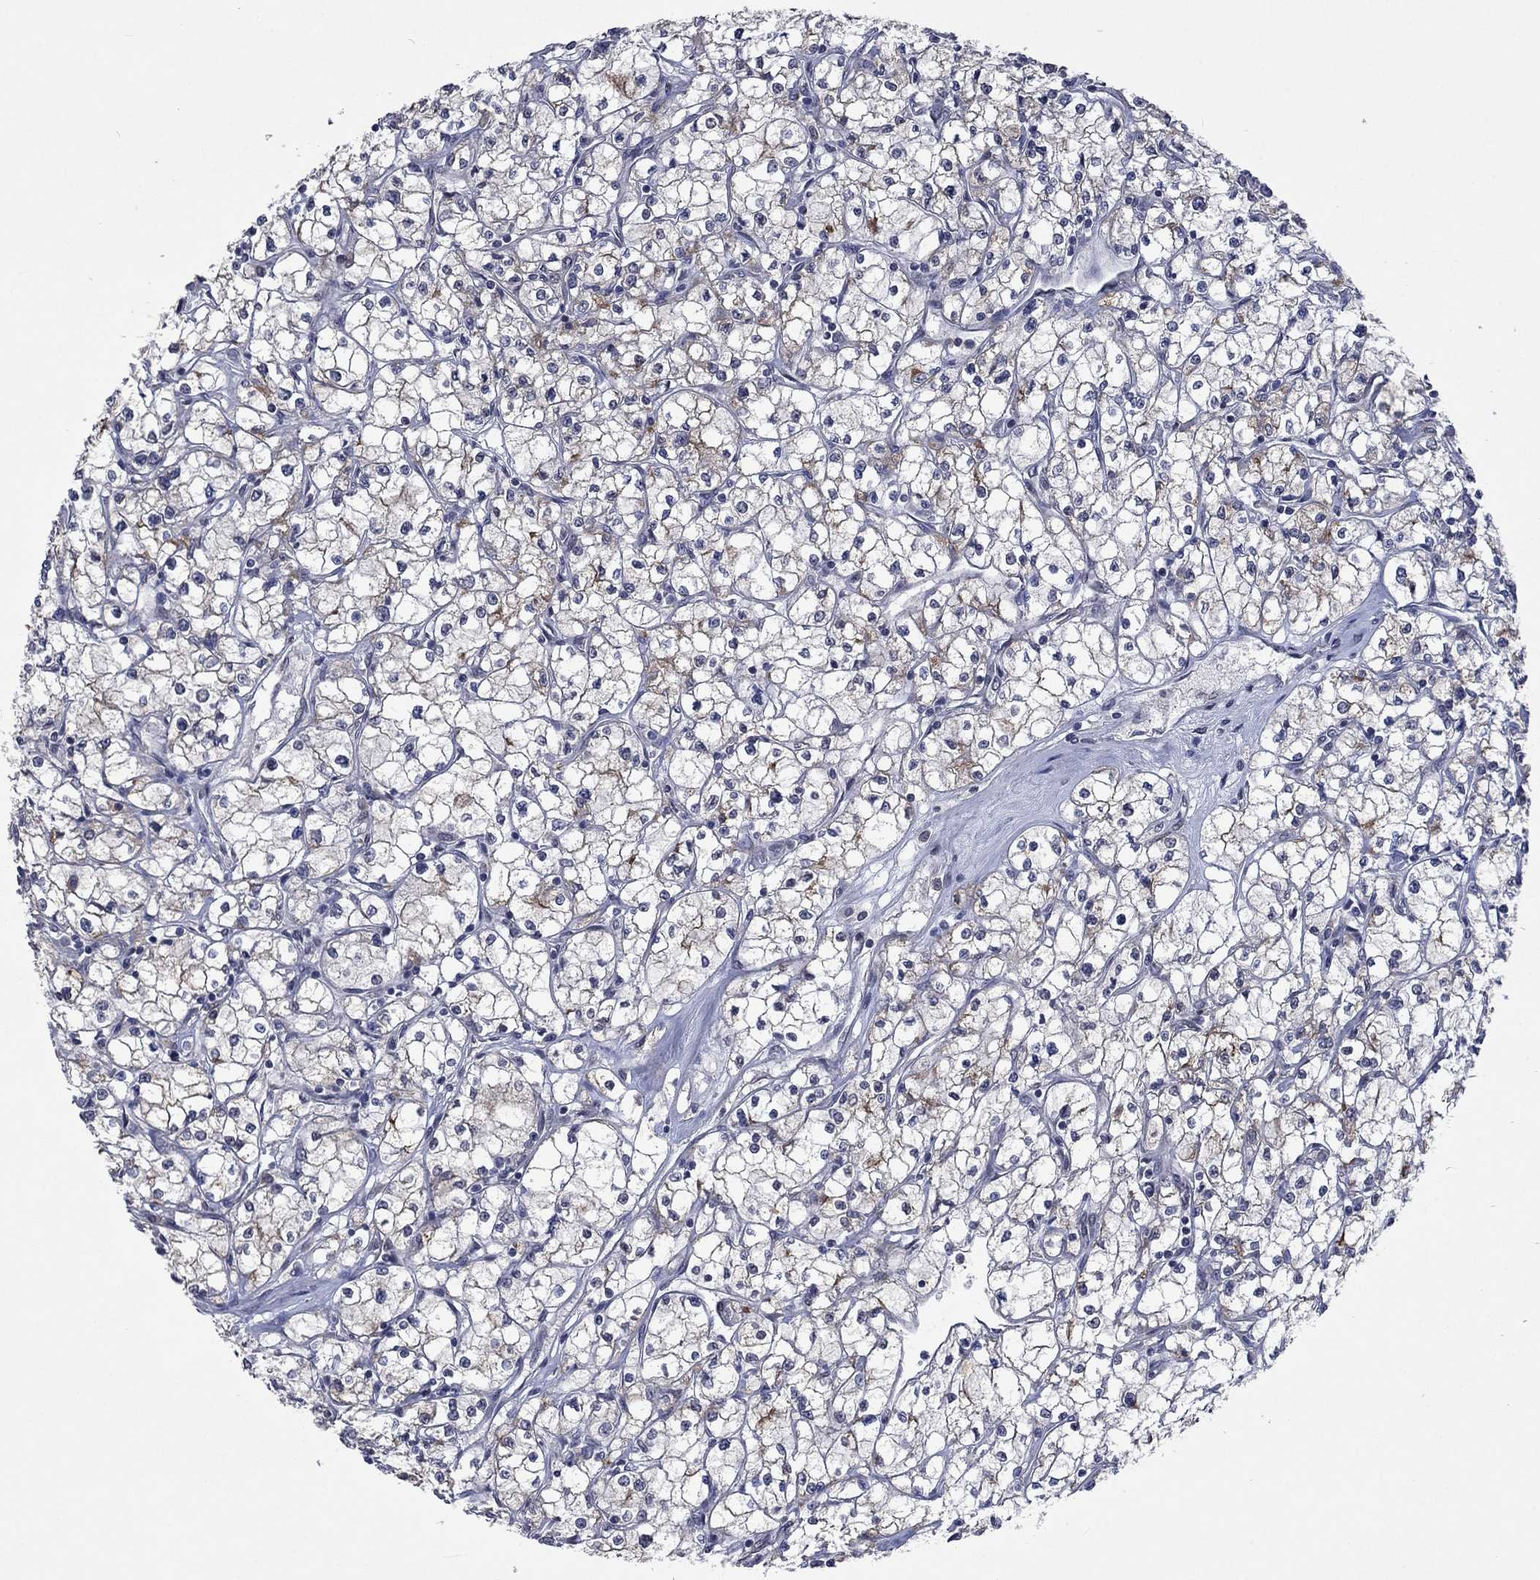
{"staining": {"intensity": "moderate", "quantity": "<25%", "location": "cytoplasmic/membranous"}, "tissue": "renal cancer", "cell_type": "Tumor cells", "image_type": "cancer", "snomed": [{"axis": "morphology", "description": "Adenocarcinoma, NOS"}, {"axis": "topography", "description": "Kidney"}], "caption": "Adenocarcinoma (renal) stained with a brown dye reveals moderate cytoplasmic/membranous positive expression in approximately <25% of tumor cells.", "gene": "PPP1R9A", "patient": {"sex": "male", "age": 67}}